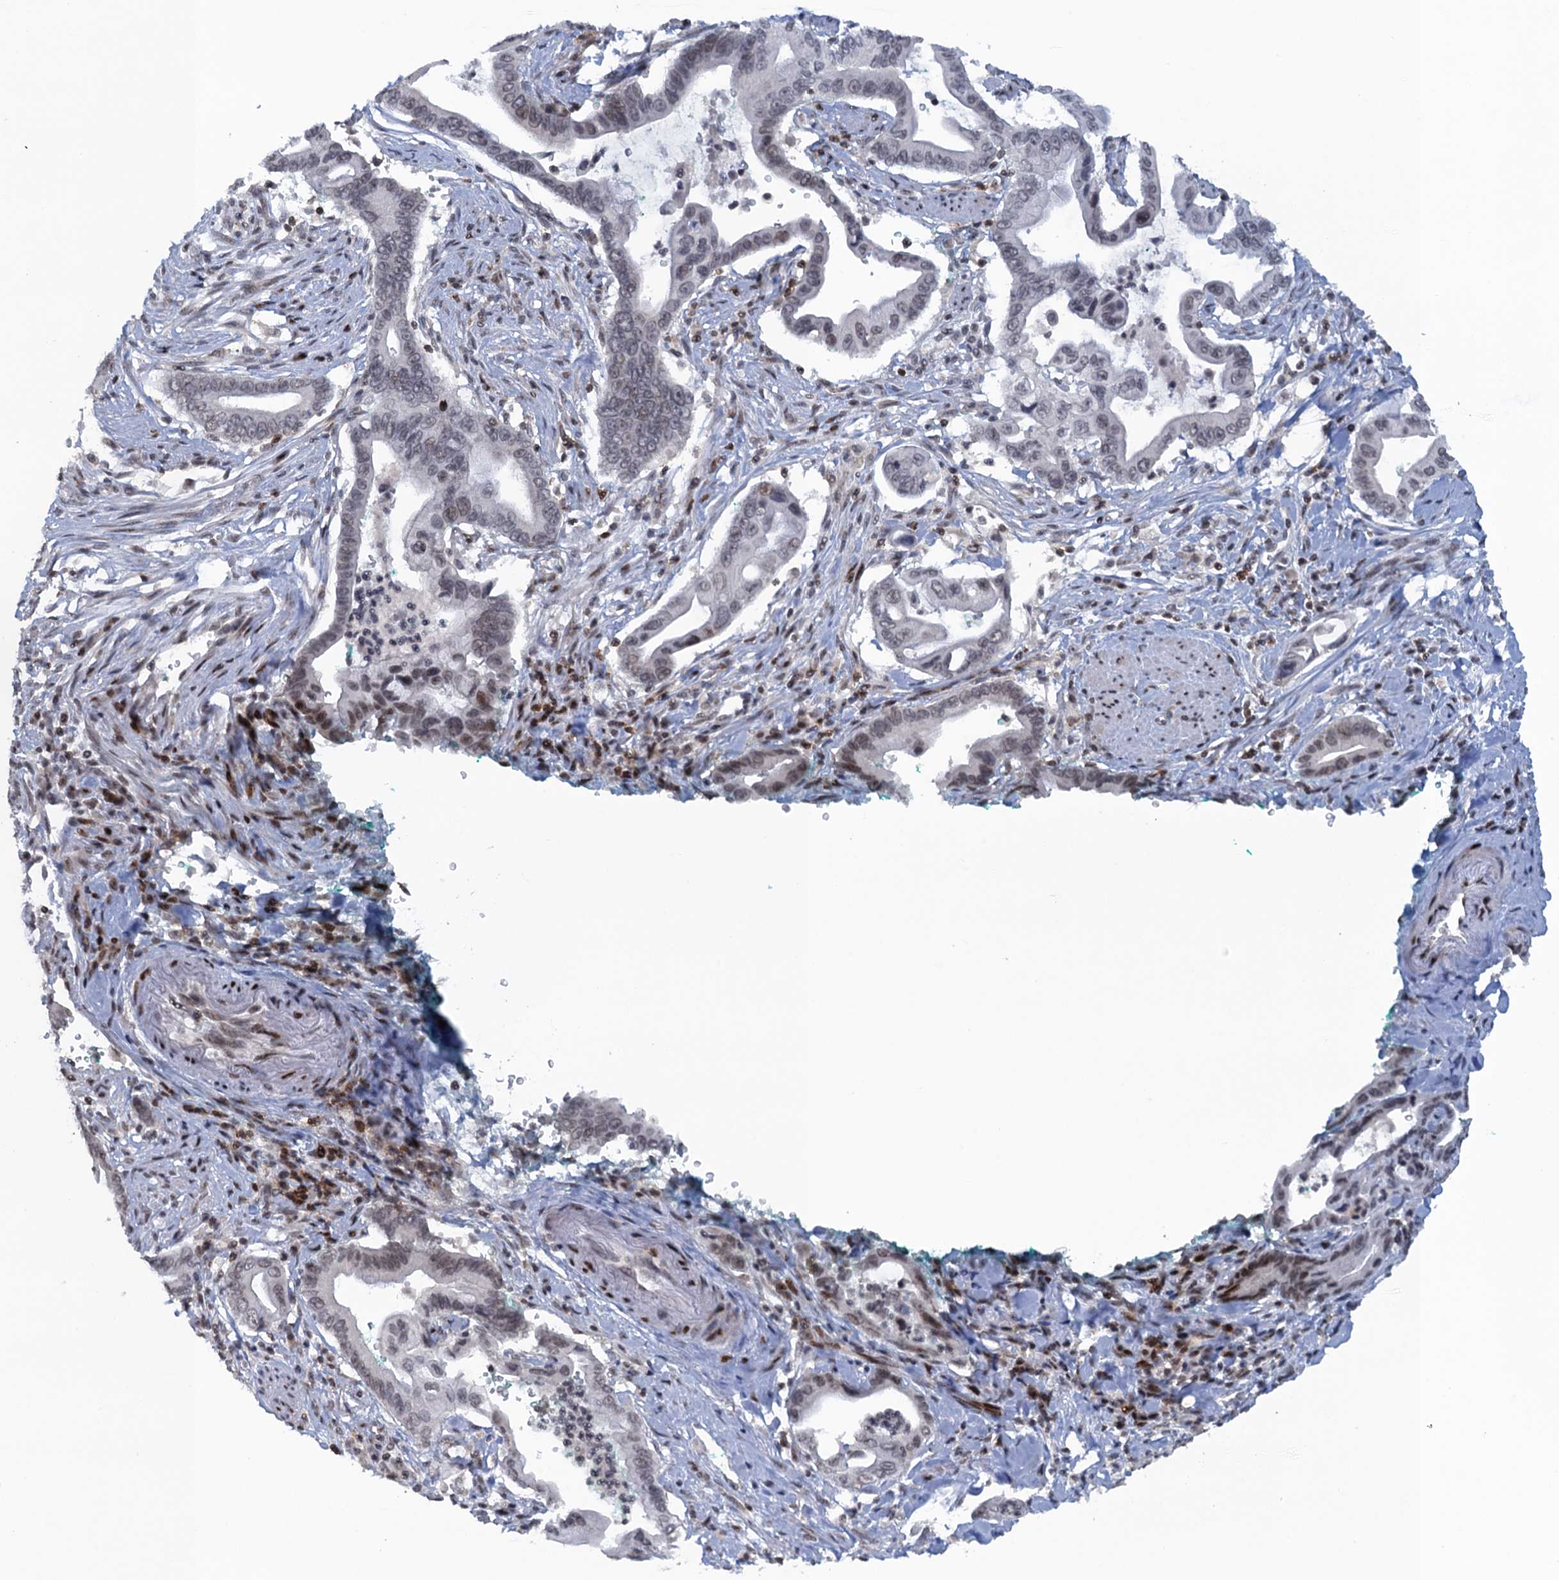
{"staining": {"intensity": "negative", "quantity": "none", "location": "none"}, "tissue": "pancreatic cancer", "cell_type": "Tumor cells", "image_type": "cancer", "snomed": [{"axis": "morphology", "description": "Adenocarcinoma, NOS"}, {"axis": "topography", "description": "Pancreas"}], "caption": "Immunohistochemistry (IHC) of pancreatic adenocarcinoma exhibits no positivity in tumor cells.", "gene": "FYB1", "patient": {"sex": "male", "age": 78}}